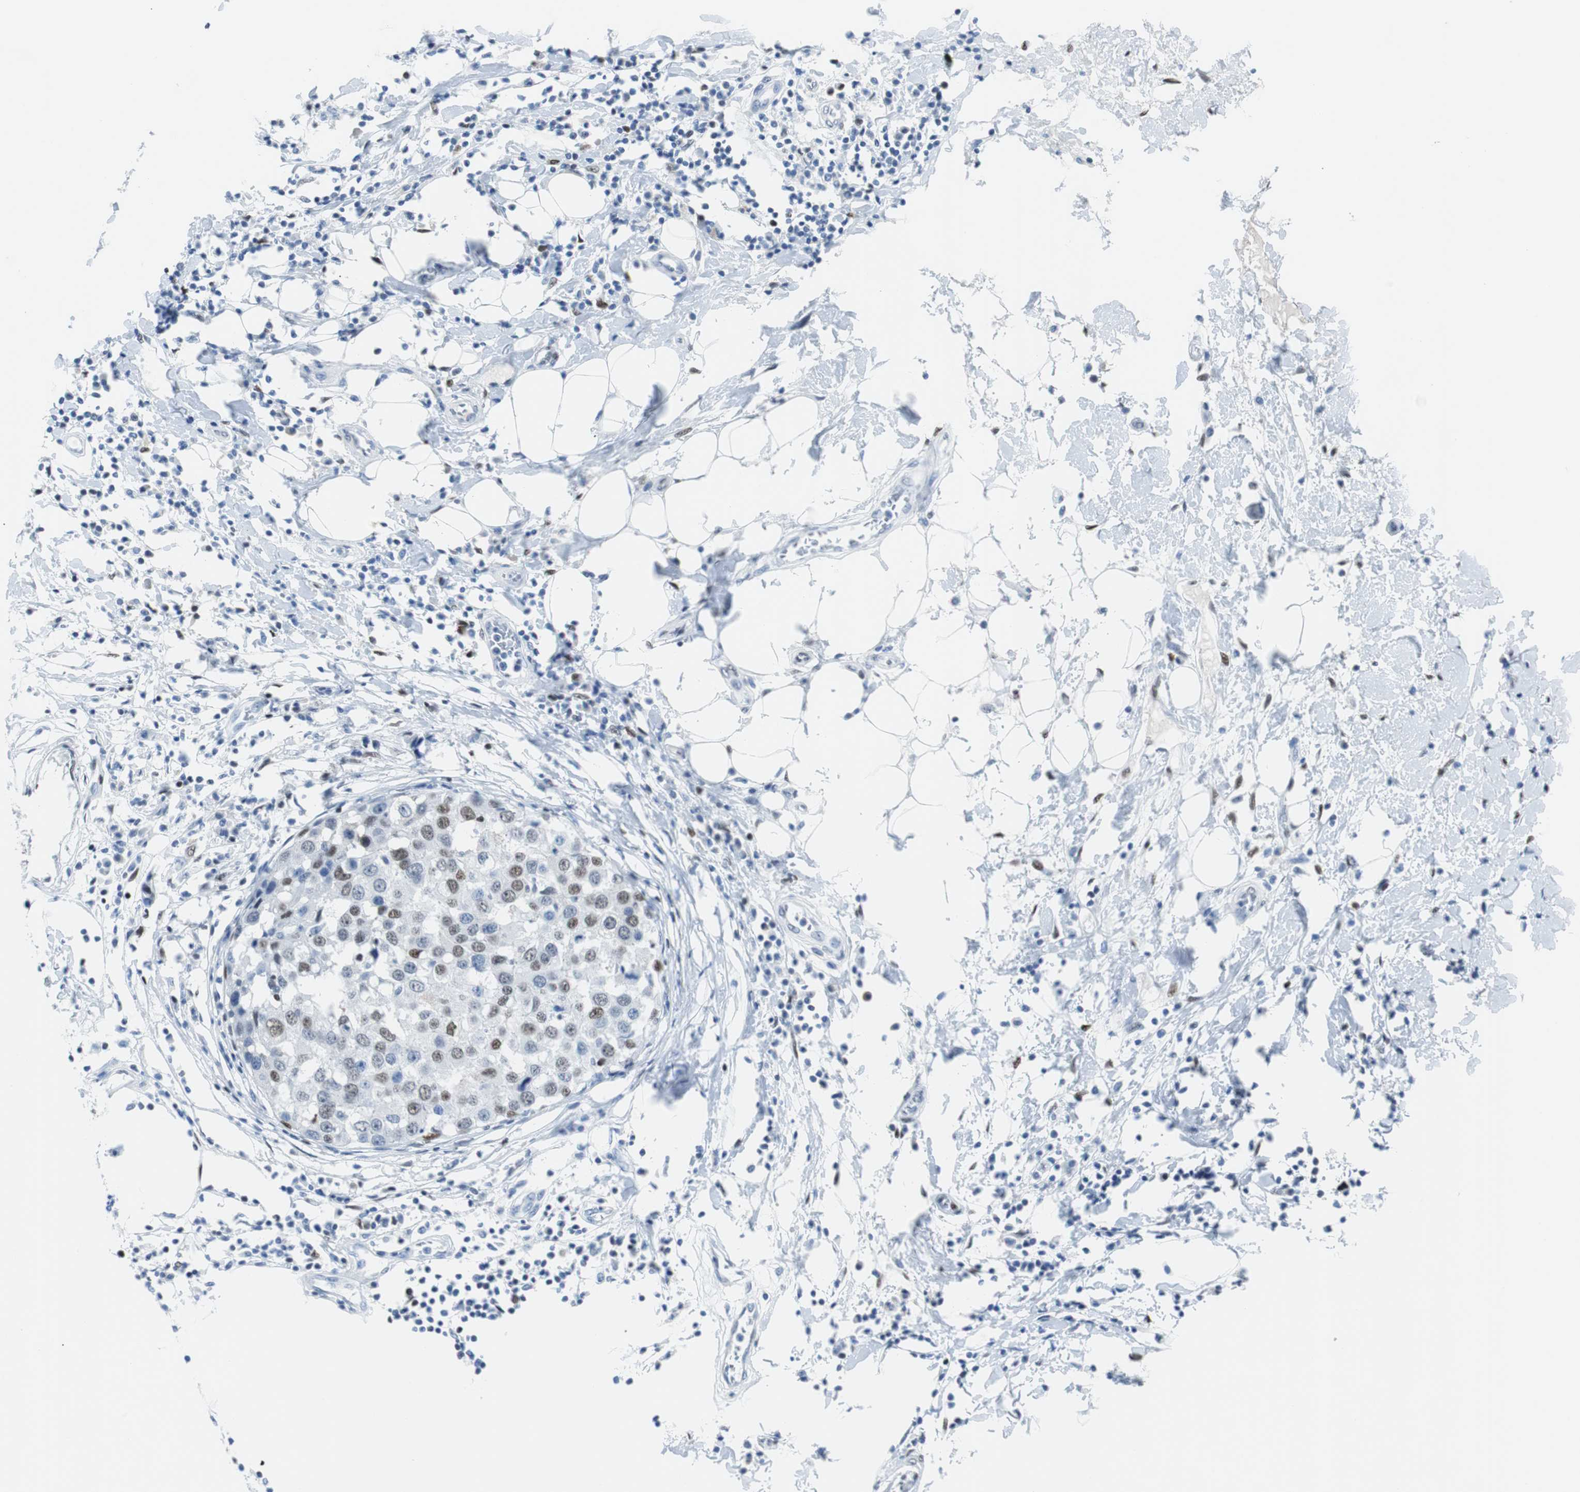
{"staining": {"intensity": "moderate", "quantity": "25%-75%", "location": "nuclear"}, "tissue": "breast cancer", "cell_type": "Tumor cells", "image_type": "cancer", "snomed": [{"axis": "morphology", "description": "Duct carcinoma"}, {"axis": "topography", "description": "Breast"}], "caption": "Protein staining reveals moderate nuclear staining in approximately 25%-75% of tumor cells in infiltrating ductal carcinoma (breast). (DAB IHC with brightfield microscopy, high magnification).", "gene": "JUN", "patient": {"sex": "female", "age": 27}}